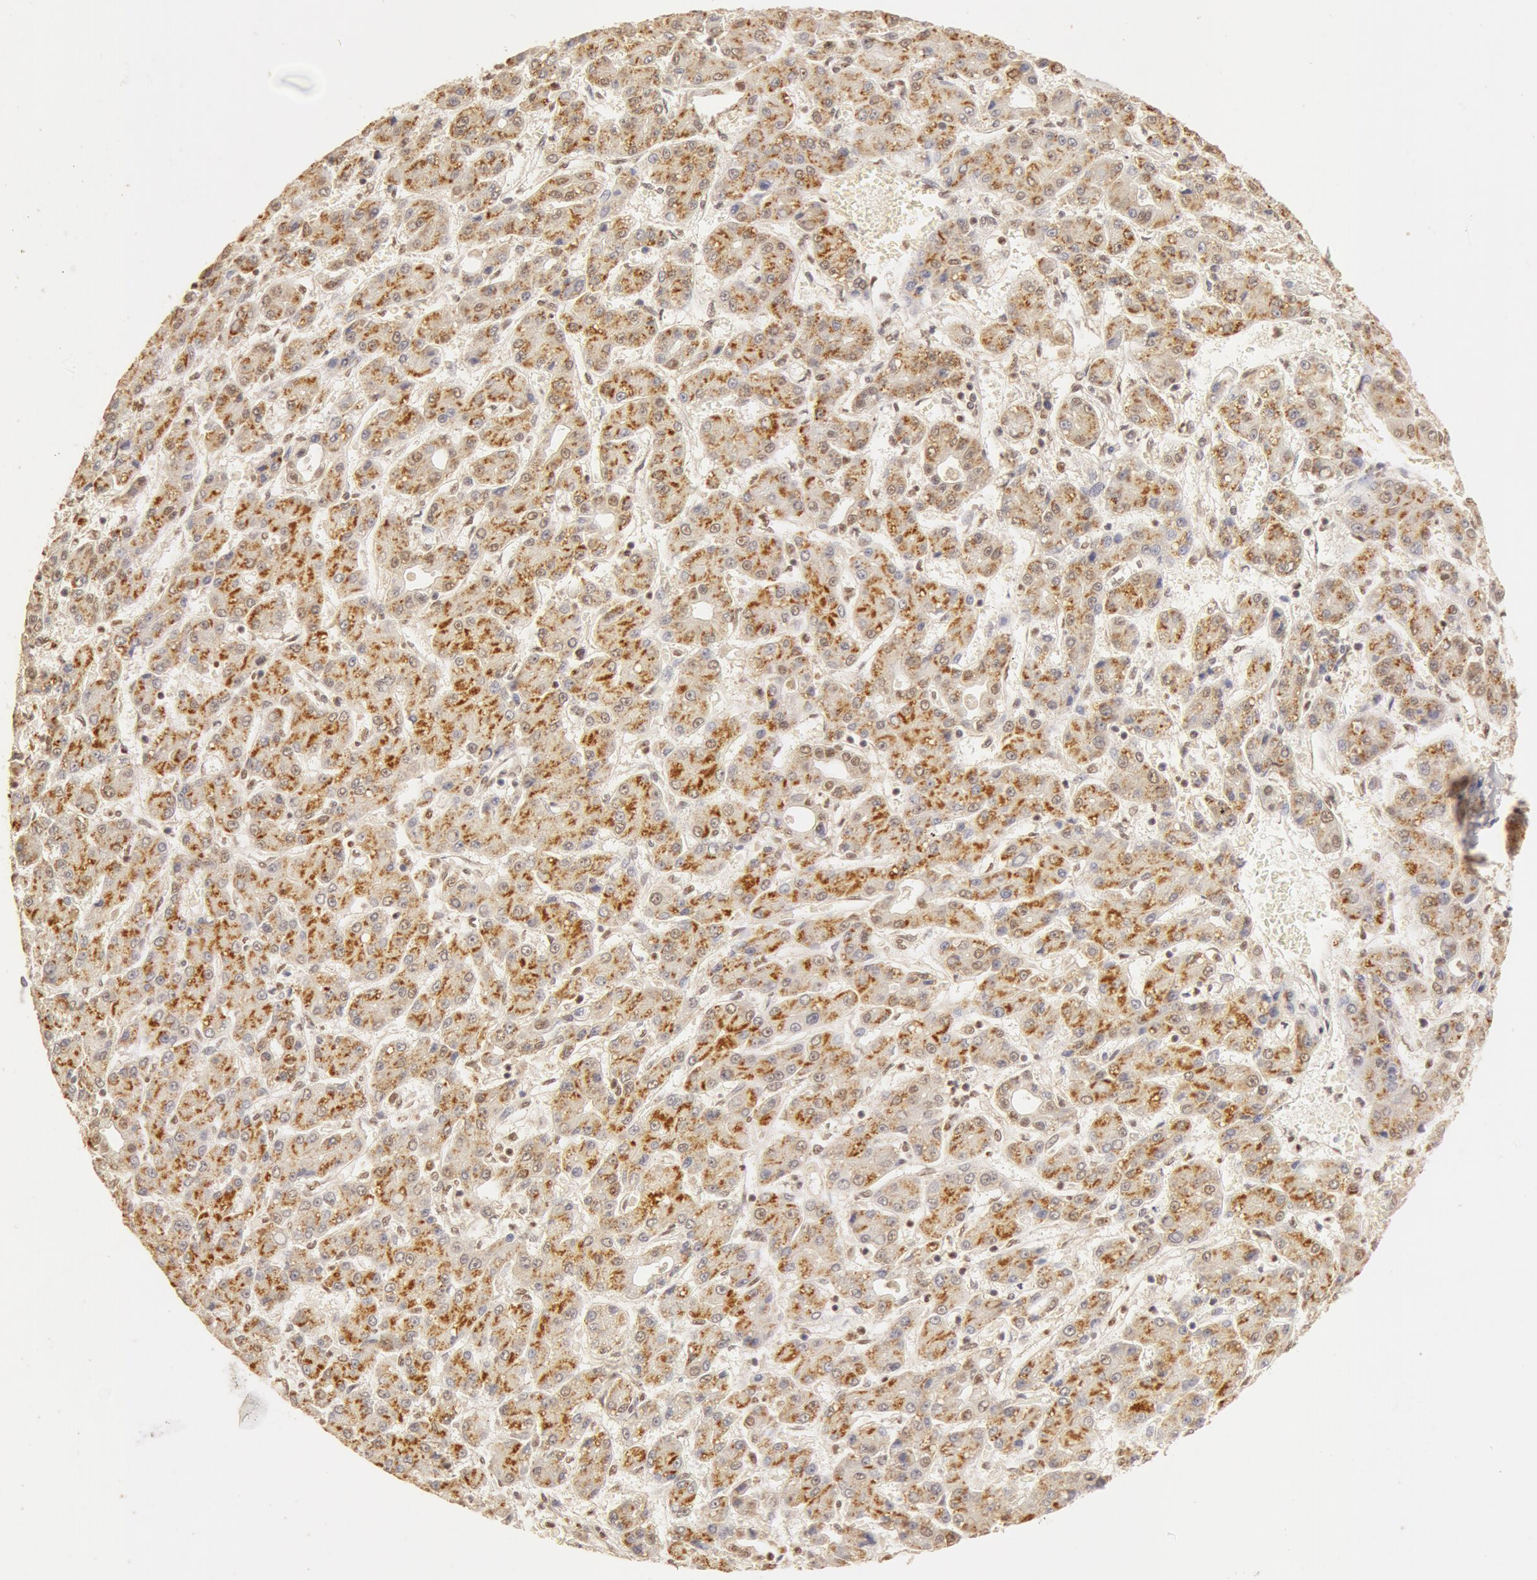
{"staining": {"intensity": "moderate", "quantity": ">75%", "location": "cytoplasmic/membranous,nuclear"}, "tissue": "liver cancer", "cell_type": "Tumor cells", "image_type": "cancer", "snomed": [{"axis": "morphology", "description": "Carcinoma, Hepatocellular, NOS"}, {"axis": "topography", "description": "Liver"}], "caption": "Brown immunohistochemical staining in human liver cancer (hepatocellular carcinoma) demonstrates moderate cytoplasmic/membranous and nuclear staining in approximately >75% of tumor cells.", "gene": "SNRNP70", "patient": {"sex": "male", "age": 69}}